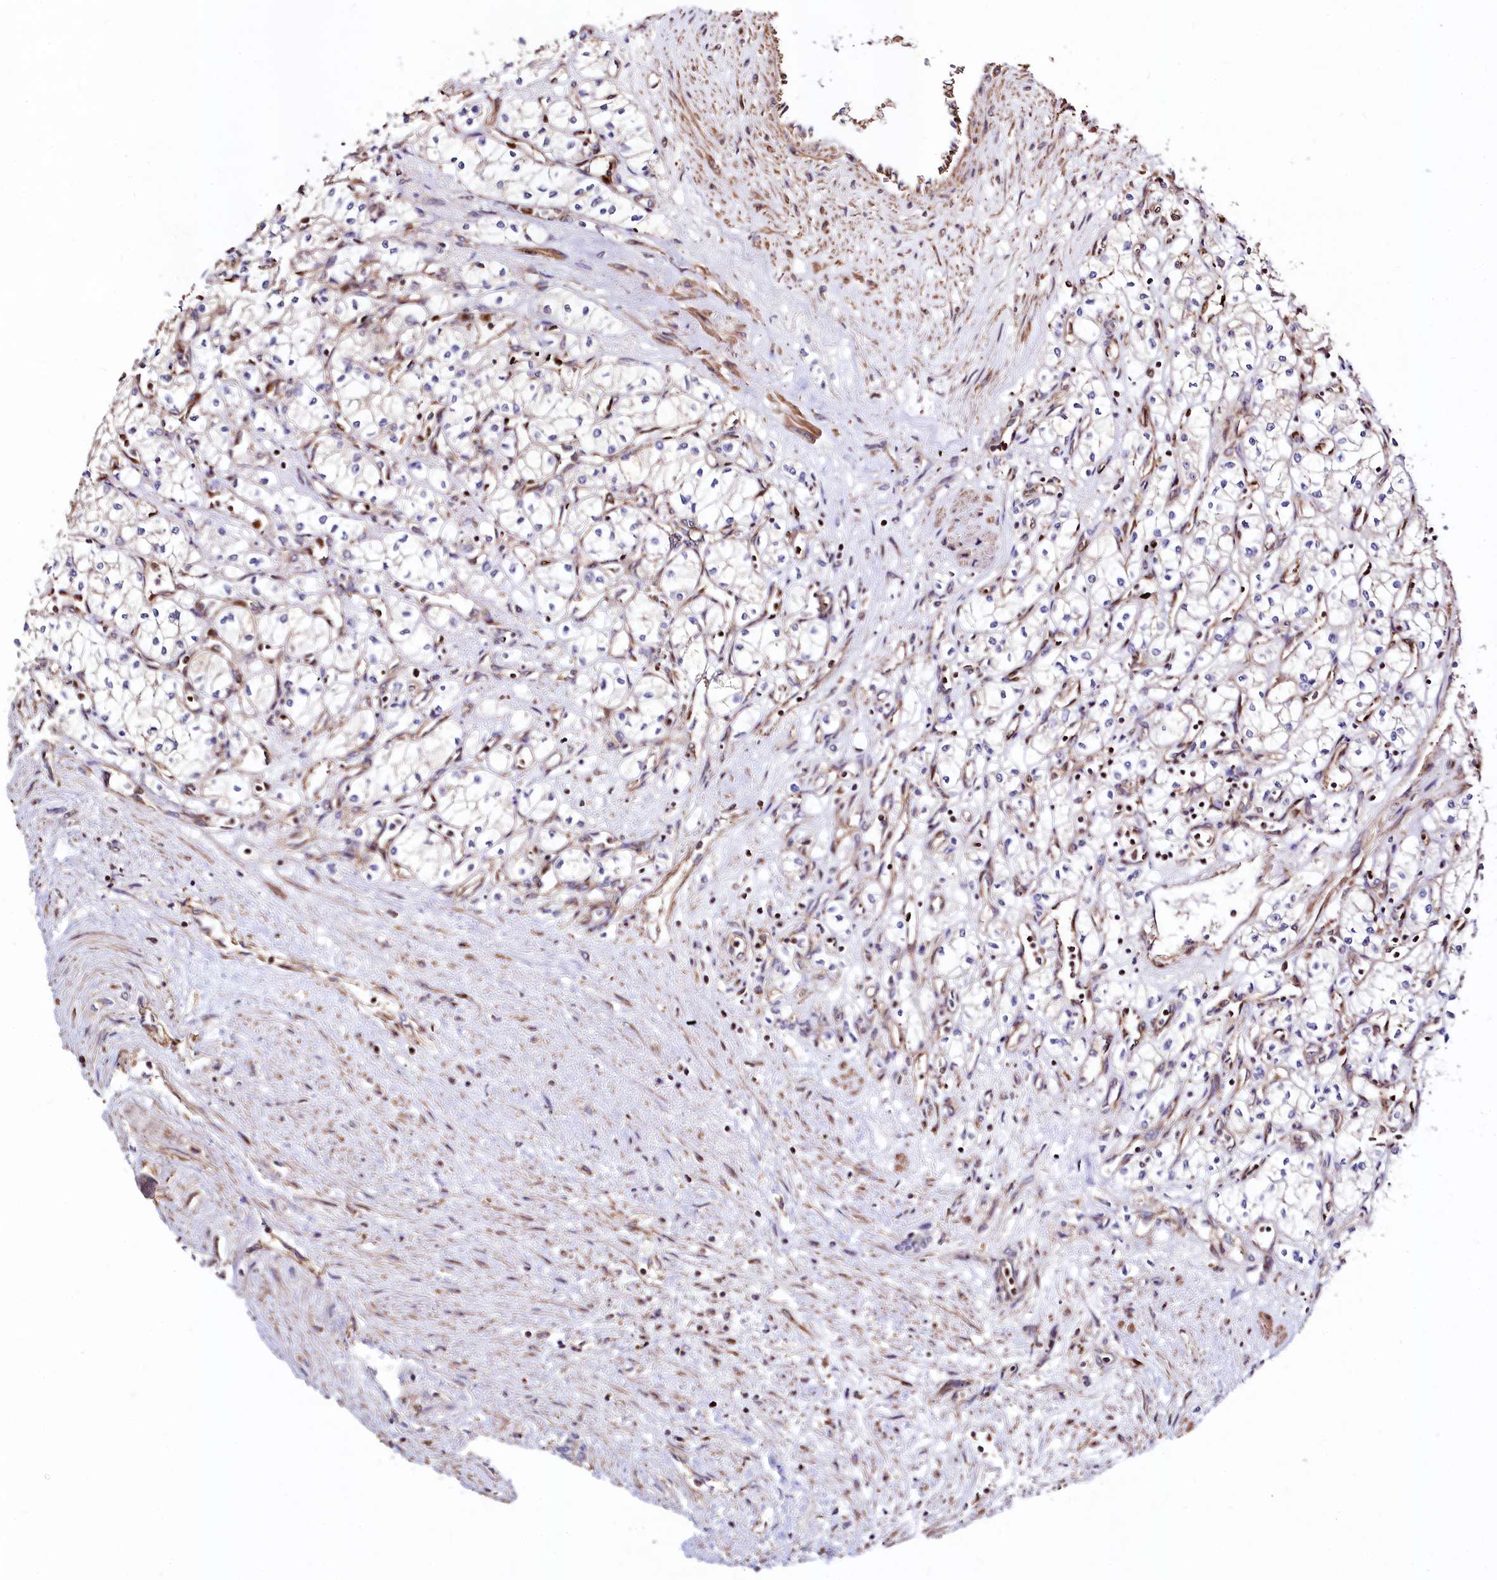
{"staining": {"intensity": "negative", "quantity": "none", "location": "none"}, "tissue": "renal cancer", "cell_type": "Tumor cells", "image_type": "cancer", "snomed": [{"axis": "morphology", "description": "Adenocarcinoma, NOS"}, {"axis": "topography", "description": "Kidney"}], "caption": "Immunohistochemistry histopathology image of neoplastic tissue: human renal cancer (adenocarcinoma) stained with DAB exhibits no significant protein positivity in tumor cells. The staining was performed using DAB to visualize the protein expression in brown, while the nuclei were stained in blue with hematoxylin (Magnification: 20x).", "gene": "KLHDC4", "patient": {"sex": "male", "age": 59}}